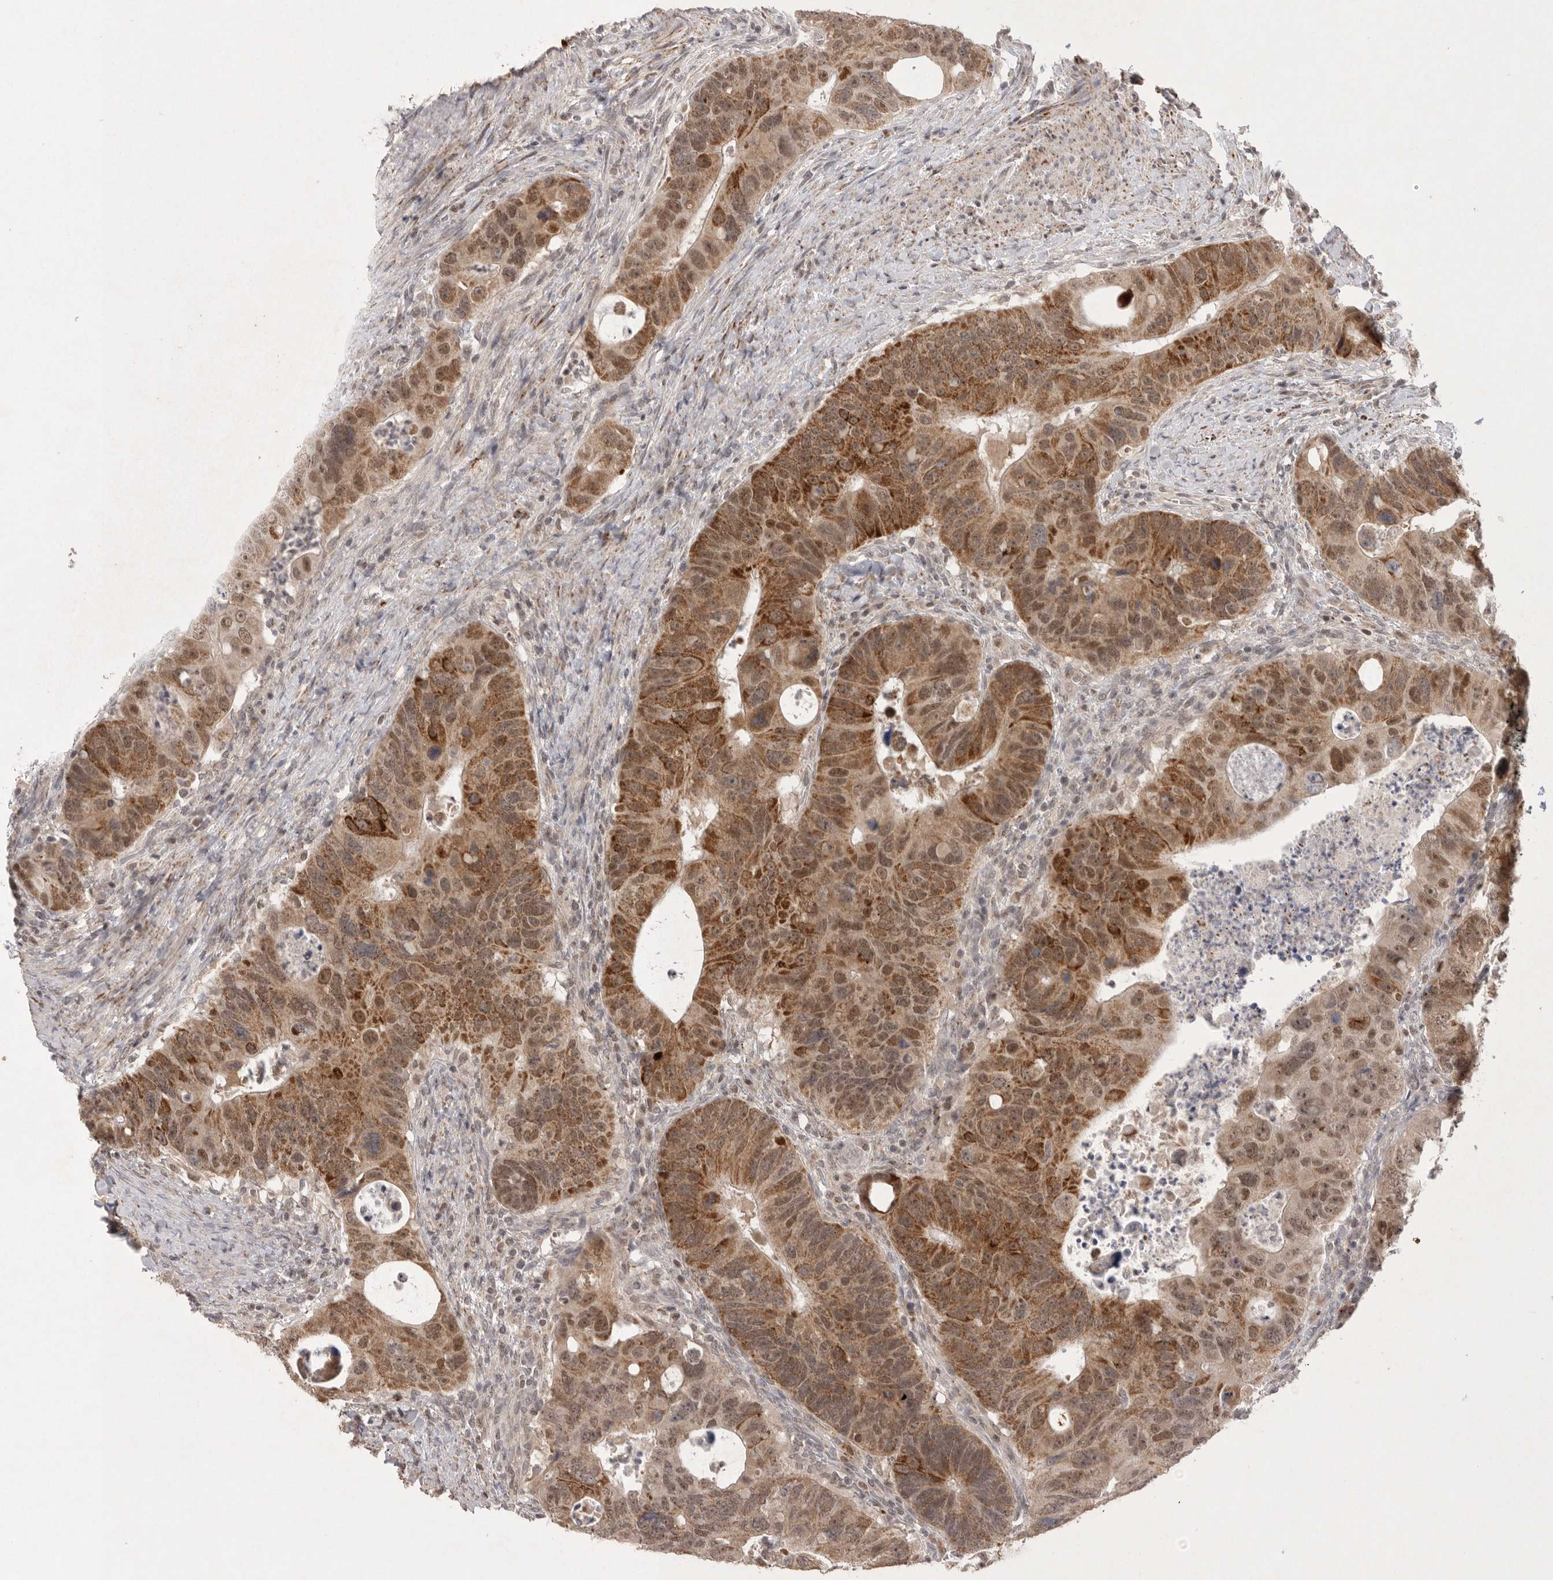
{"staining": {"intensity": "moderate", "quantity": ">75%", "location": "cytoplasmic/membranous,nuclear"}, "tissue": "colorectal cancer", "cell_type": "Tumor cells", "image_type": "cancer", "snomed": [{"axis": "morphology", "description": "Adenocarcinoma, NOS"}, {"axis": "topography", "description": "Rectum"}], "caption": "Human colorectal cancer (adenocarcinoma) stained with a protein marker reveals moderate staining in tumor cells.", "gene": "HUS1", "patient": {"sex": "male", "age": 59}}